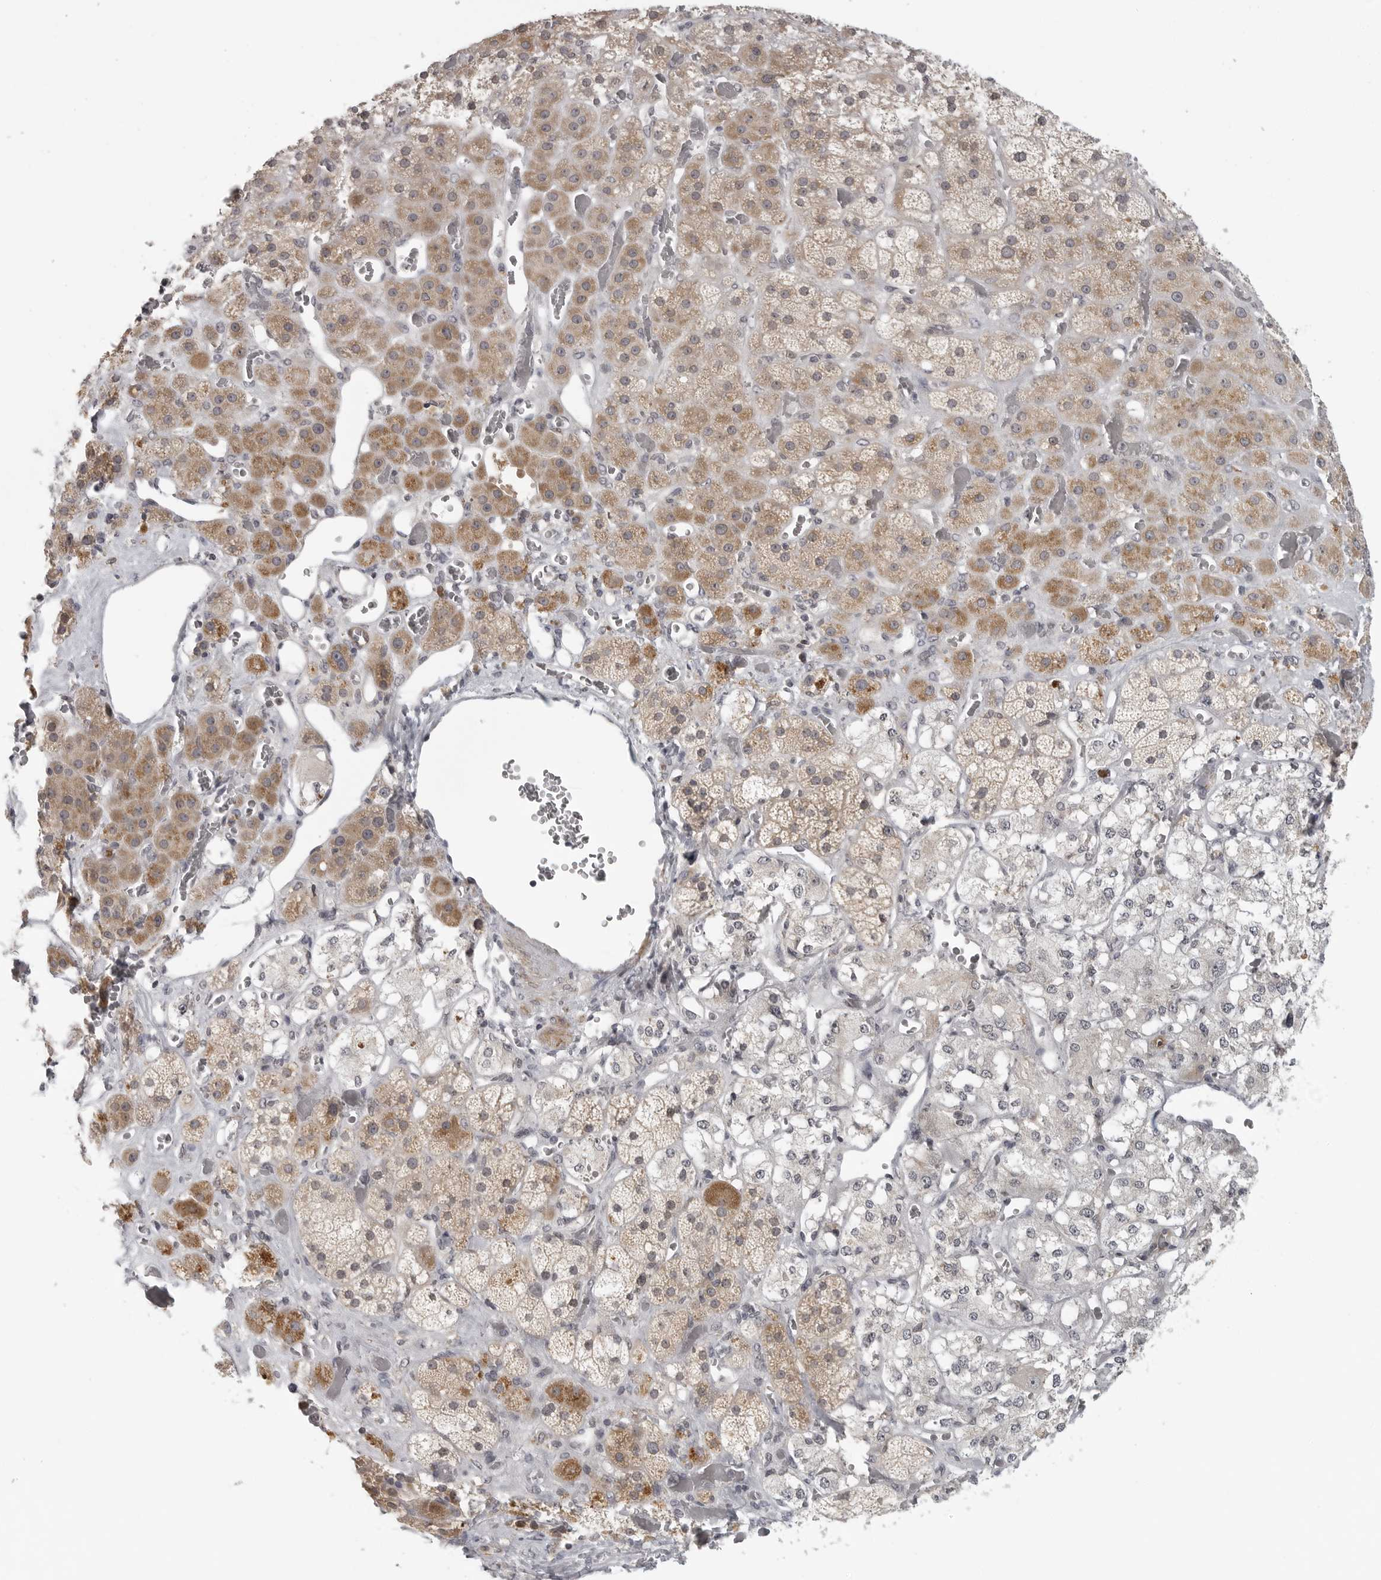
{"staining": {"intensity": "moderate", "quantity": ">75%", "location": "cytoplasmic/membranous"}, "tissue": "adrenal gland", "cell_type": "Glandular cells", "image_type": "normal", "snomed": [{"axis": "morphology", "description": "Normal tissue, NOS"}, {"axis": "topography", "description": "Adrenal gland"}], "caption": "The micrograph shows a brown stain indicating the presence of a protein in the cytoplasmic/membranous of glandular cells in adrenal gland. (DAB IHC with brightfield microscopy, high magnification).", "gene": "TUT4", "patient": {"sex": "male", "age": 57}}